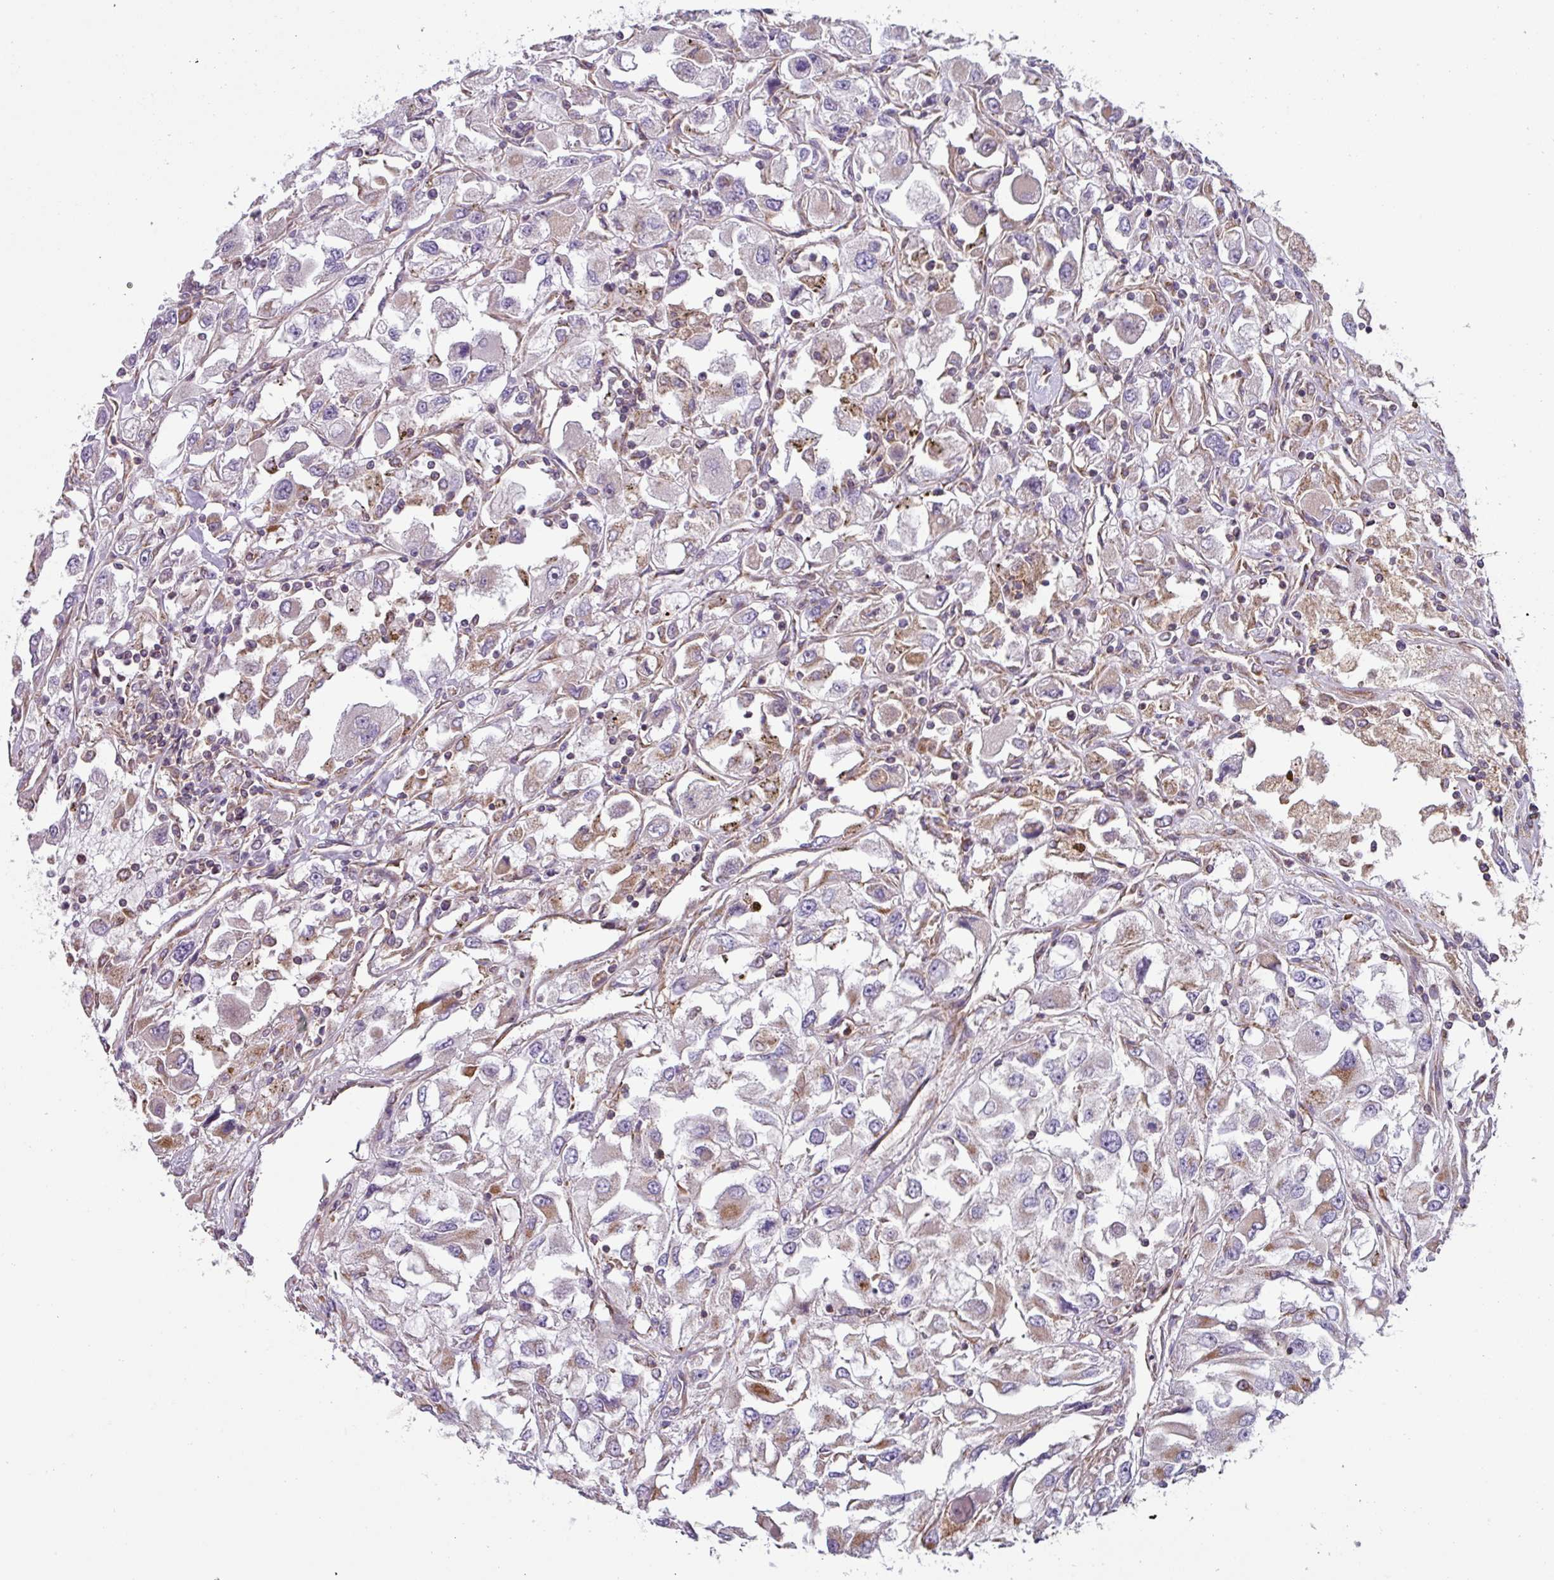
{"staining": {"intensity": "moderate", "quantity": "<25%", "location": "cytoplasmic/membranous"}, "tissue": "renal cancer", "cell_type": "Tumor cells", "image_type": "cancer", "snomed": [{"axis": "morphology", "description": "Adenocarcinoma, NOS"}, {"axis": "topography", "description": "Kidney"}], "caption": "Approximately <25% of tumor cells in human adenocarcinoma (renal) display moderate cytoplasmic/membranous protein staining as visualized by brown immunohistochemical staining.", "gene": "PLEKHD1", "patient": {"sex": "female", "age": 52}}